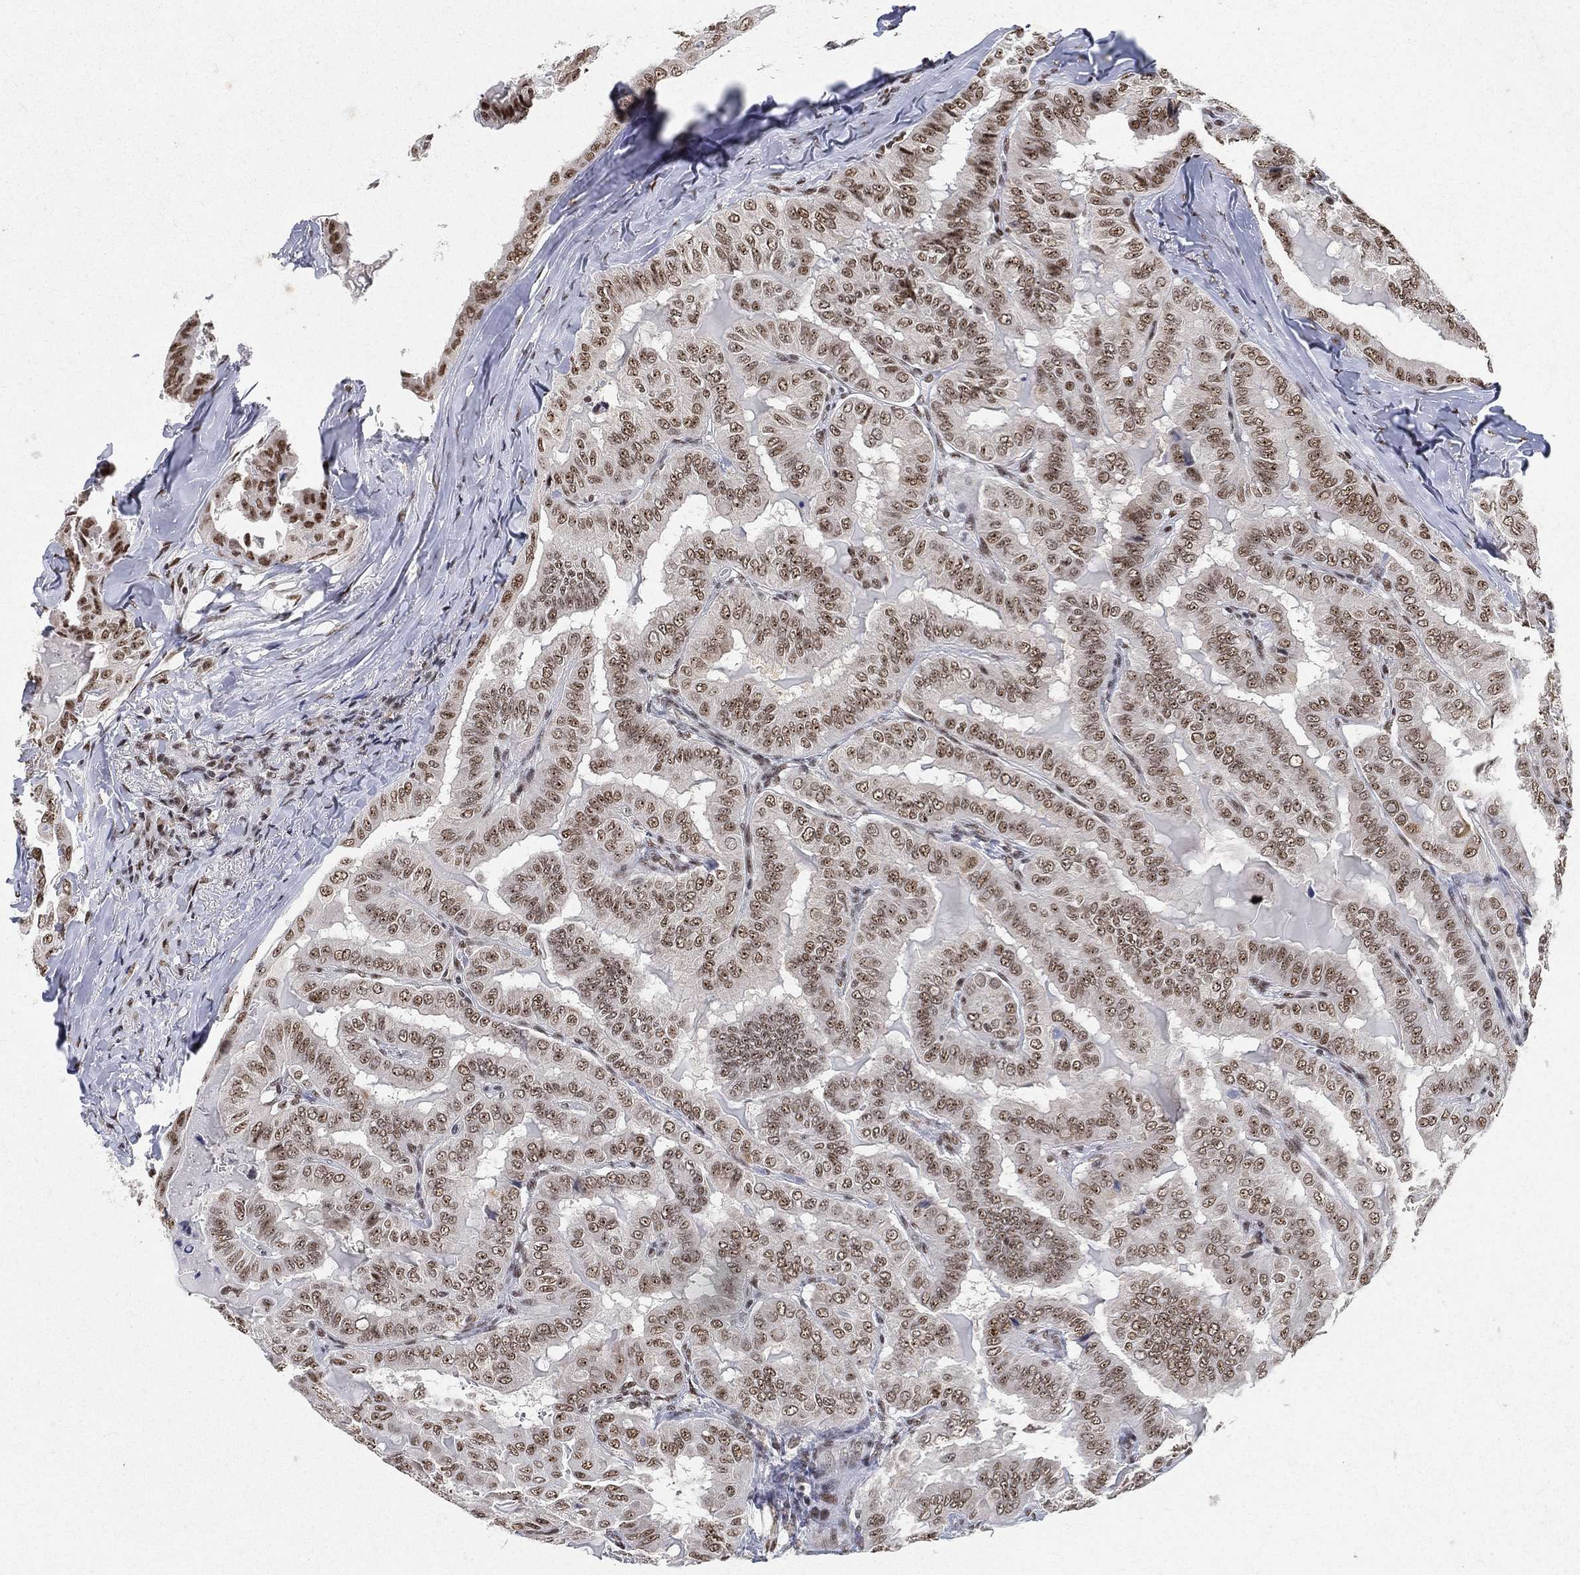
{"staining": {"intensity": "moderate", "quantity": "25%-75%", "location": "nuclear"}, "tissue": "thyroid cancer", "cell_type": "Tumor cells", "image_type": "cancer", "snomed": [{"axis": "morphology", "description": "Papillary adenocarcinoma, NOS"}, {"axis": "topography", "description": "Thyroid gland"}], "caption": "IHC of thyroid papillary adenocarcinoma shows medium levels of moderate nuclear positivity in approximately 25%-75% of tumor cells.", "gene": "DDX27", "patient": {"sex": "female", "age": 68}}